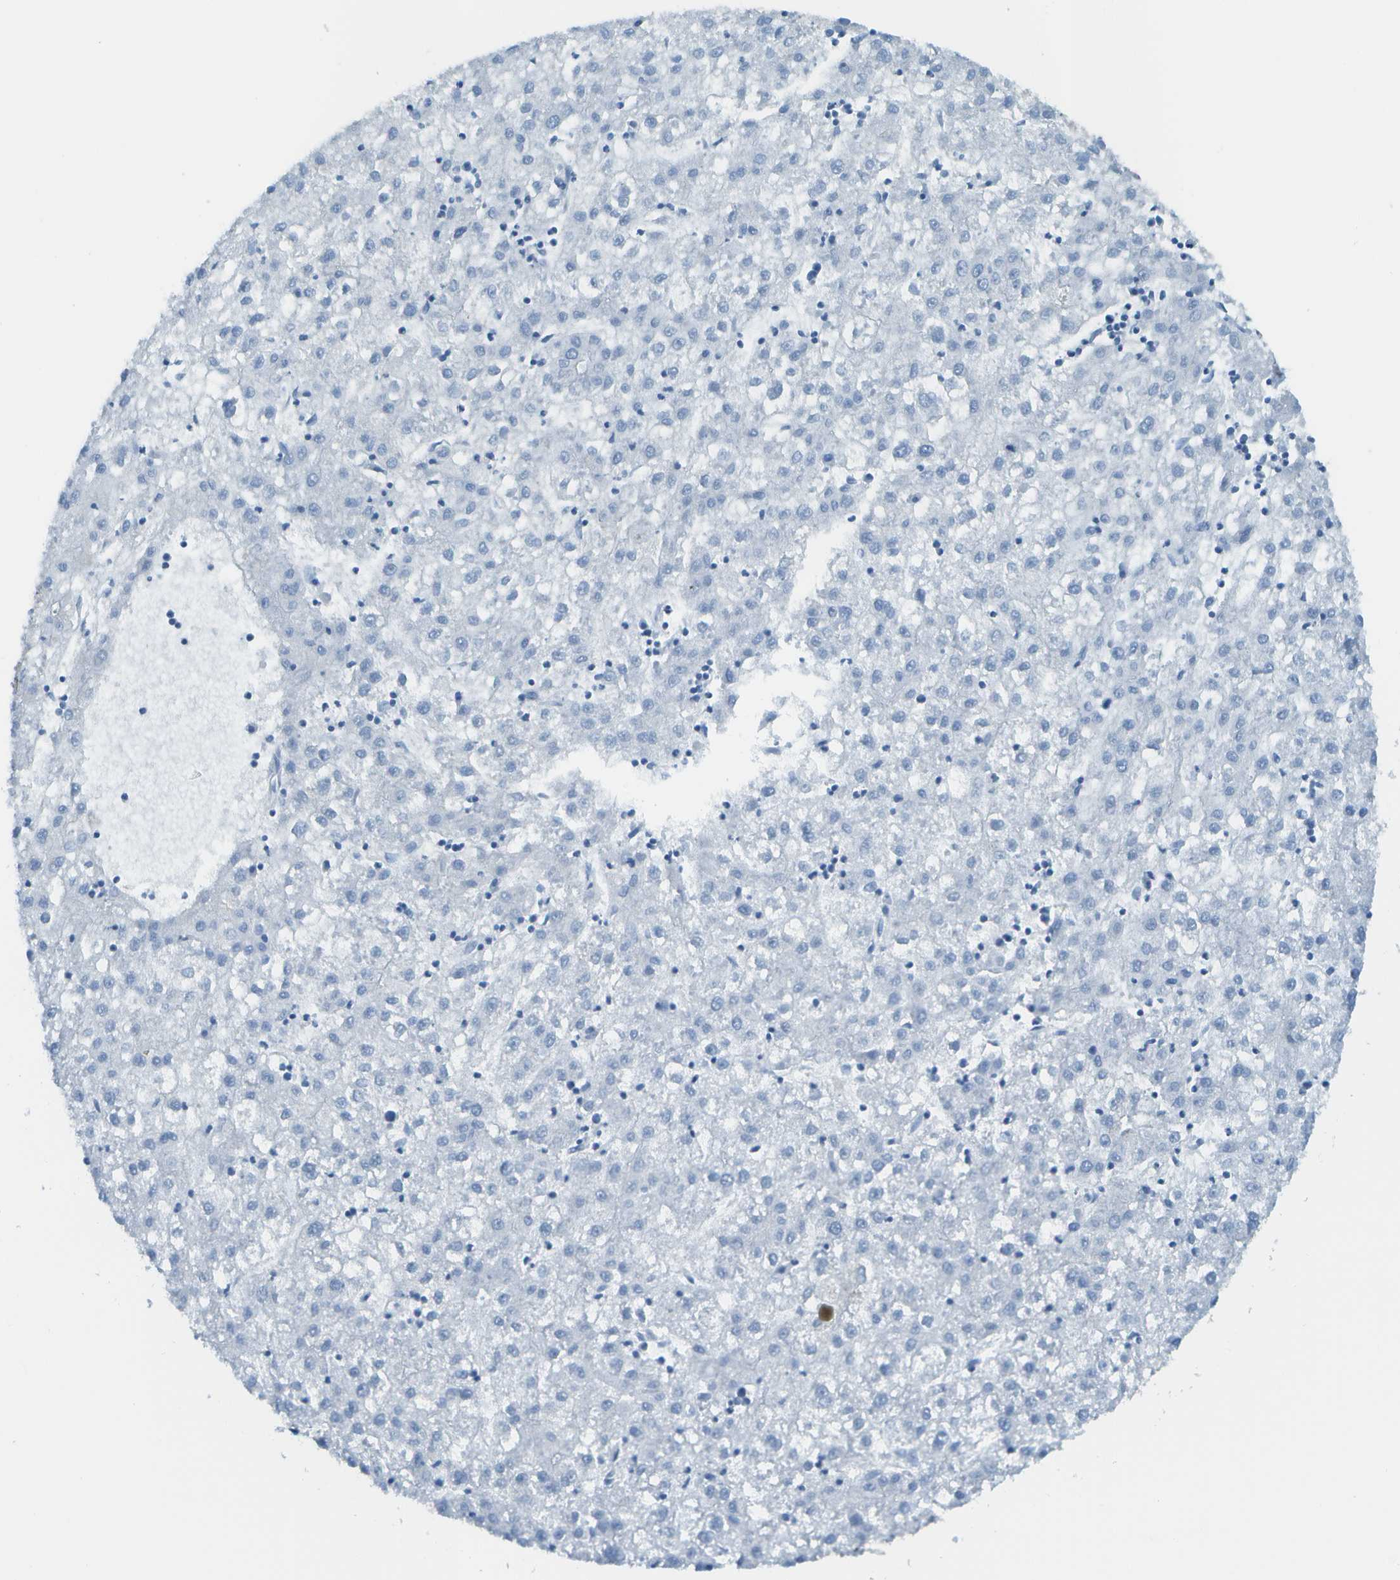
{"staining": {"intensity": "negative", "quantity": "none", "location": "none"}, "tissue": "liver cancer", "cell_type": "Tumor cells", "image_type": "cancer", "snomed": [{"axis": "morphology", "description": "Carcinoma, Hepatocellular, NOS"}, {"axis": "topography", "description": "Liver"}], "caption": "Immunohistochemistry (IHC) image of neoplastic tissue: liver cancer stained with DAB (3,3'-diaminobenzidine) demonstrates no significant protein expression in tumor cells.", "gene": "C1S", "patient": {"sex": "male", "age": 72}}